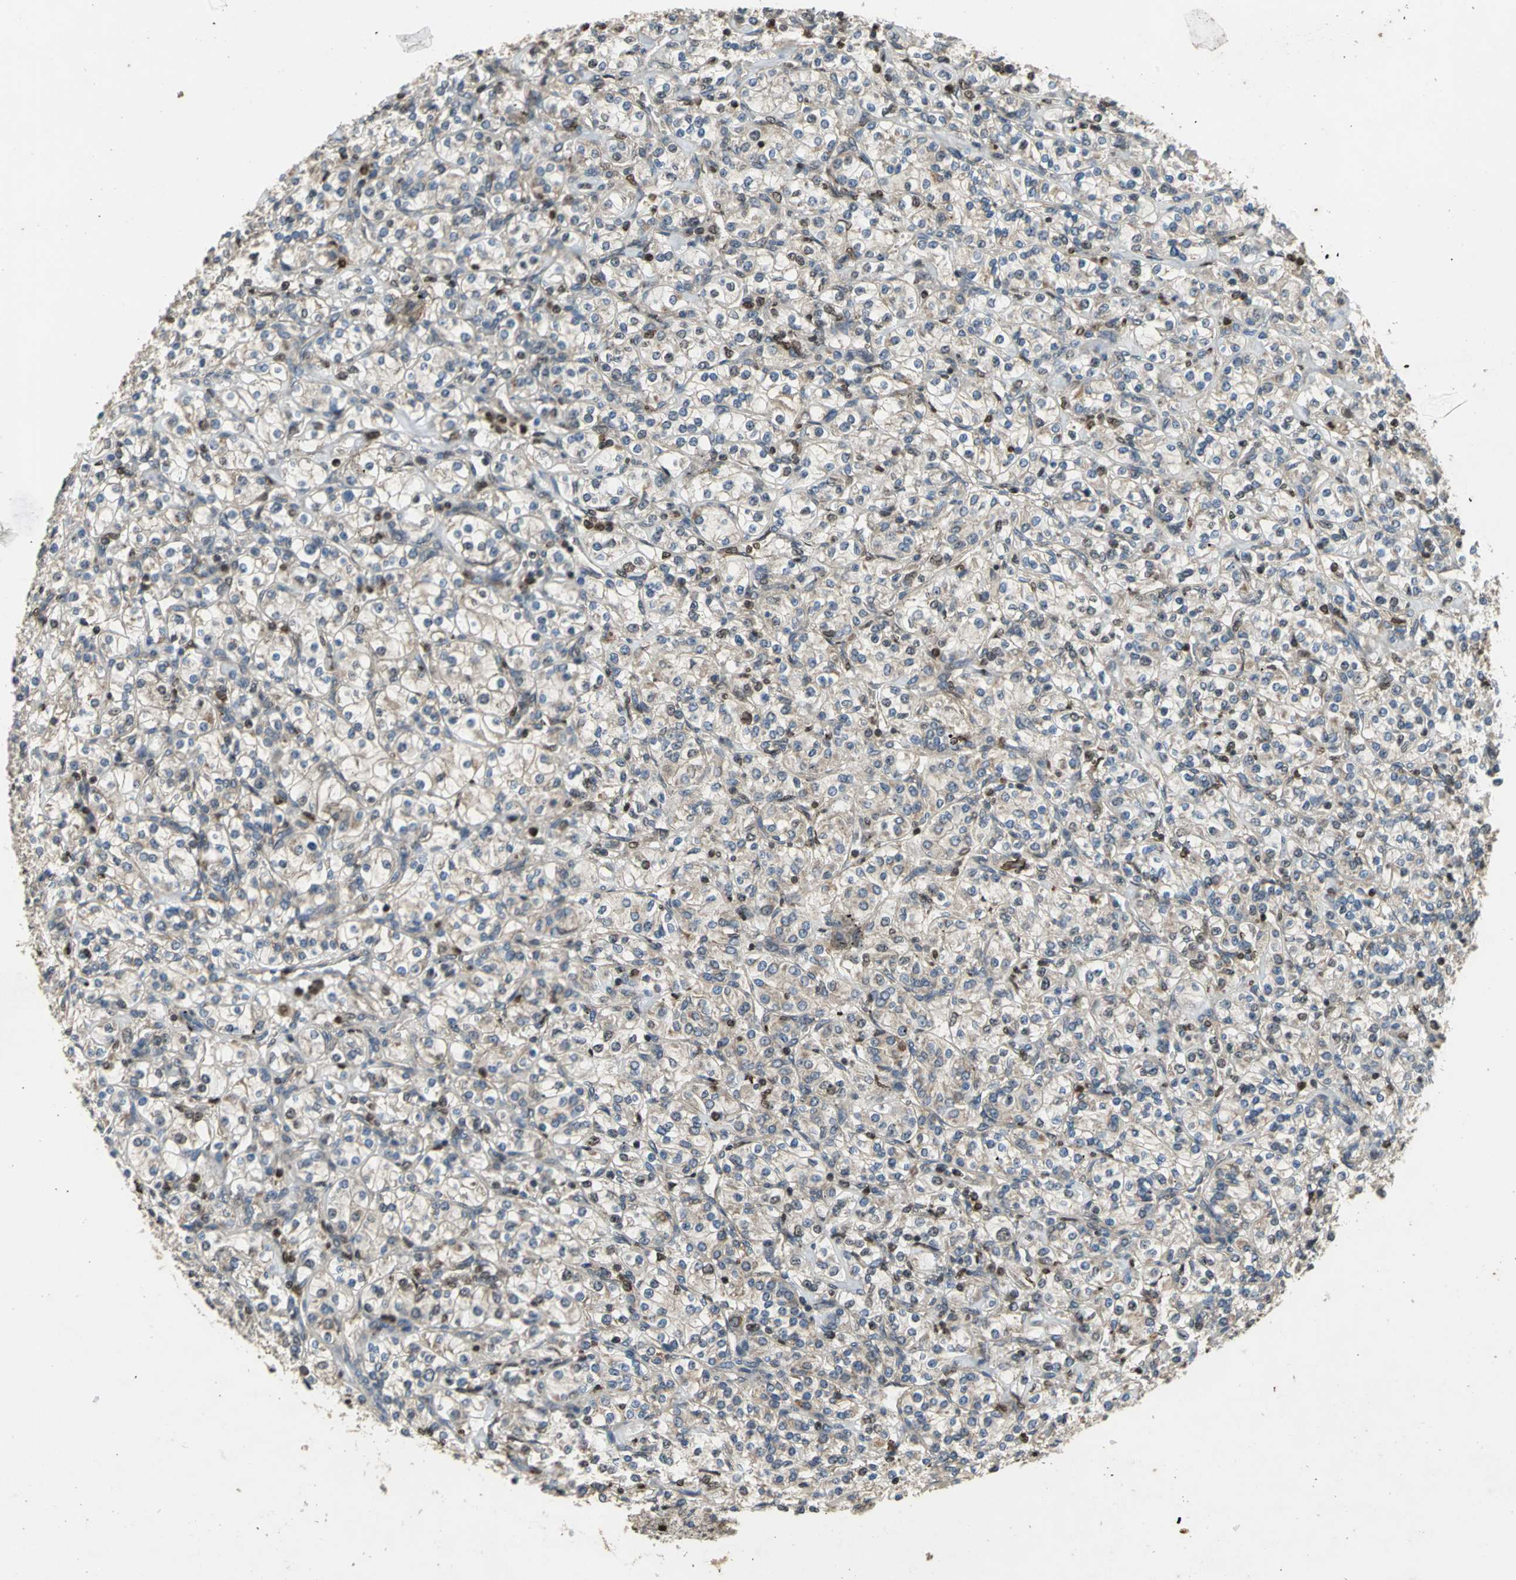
{"staining": {"intensity": "moderate", "quantity": "25%-75%", "location": "cytoplasmic/membranous,nuclear"}, "tissue": "renal cancer", "cell_type": "Tumor cells", "image_type": "cancer", "snomed": [{"axis": "morphology", "description": "Adenocarcinoma, NOS"}, {"axis": "topography", "description": "Kidney"}], "caption": "Protein staining of renal cancer (adenocarcinoma) tissue reveals moderate cytoplasmic/membranous and nuclear staining in approximately 25%-75% of tumor cells.", "gene": "AHR", "patient": {"sex": "male", "age": 77}}